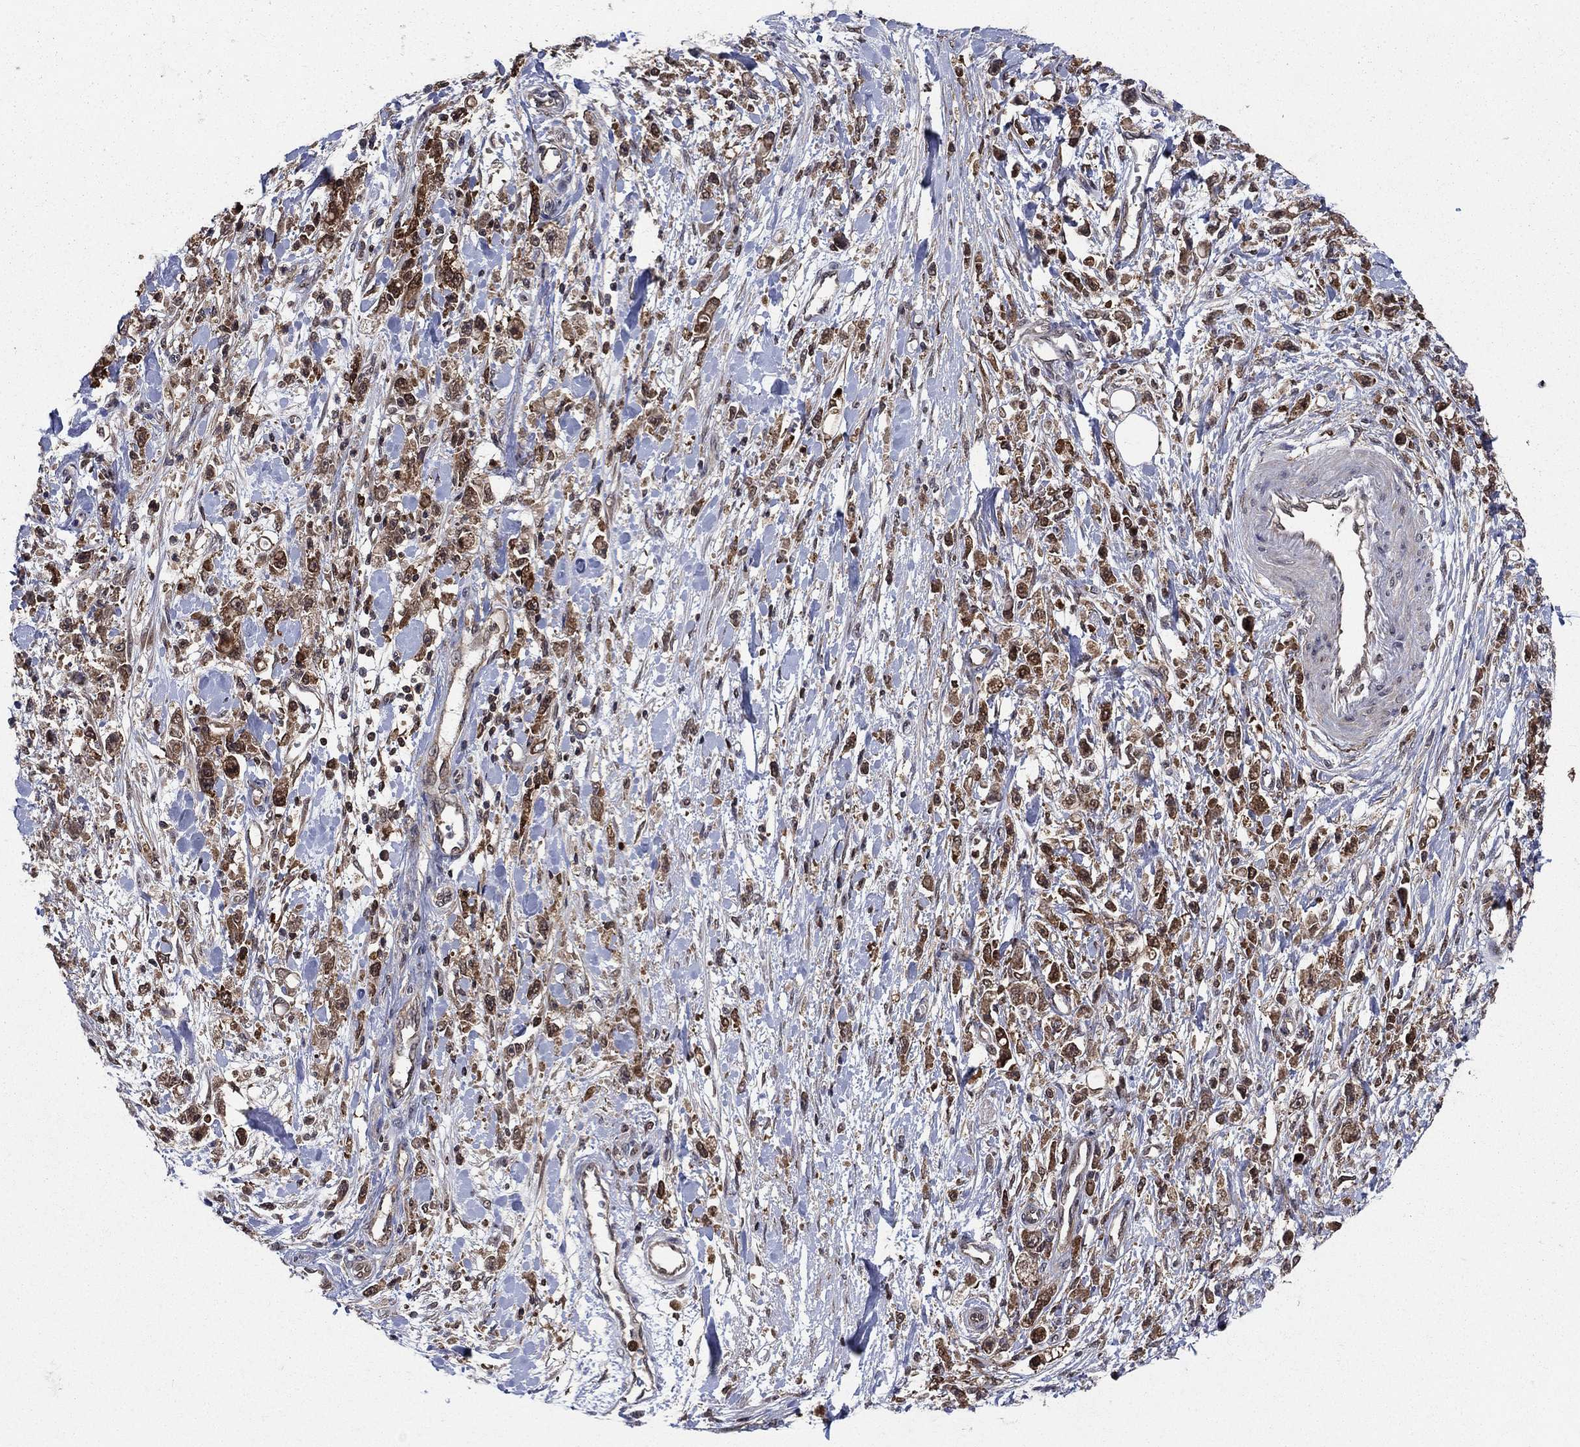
{"staining": {"intensity": "moderate", "quantity": ">75%", "location": "cytoplasmic/membranous"}, "tissue": "stomach cancer", "cell_type": "Tumor cells", "image_type": "cancer", "snomed": [{"axis": "morphology", "description": "Adenocarcinoma, NOS"}, {"axis": "topography", "description": "Stomach"}], "caption": "Brown immunohistochemical staining in stomach cancer (adenocarcinoma) displays moderate cytoplasmic/membranous expression in about >75% of tumor cells.", "gene": "CACYBP", "patient": {"sex": "female", "age": 59}}